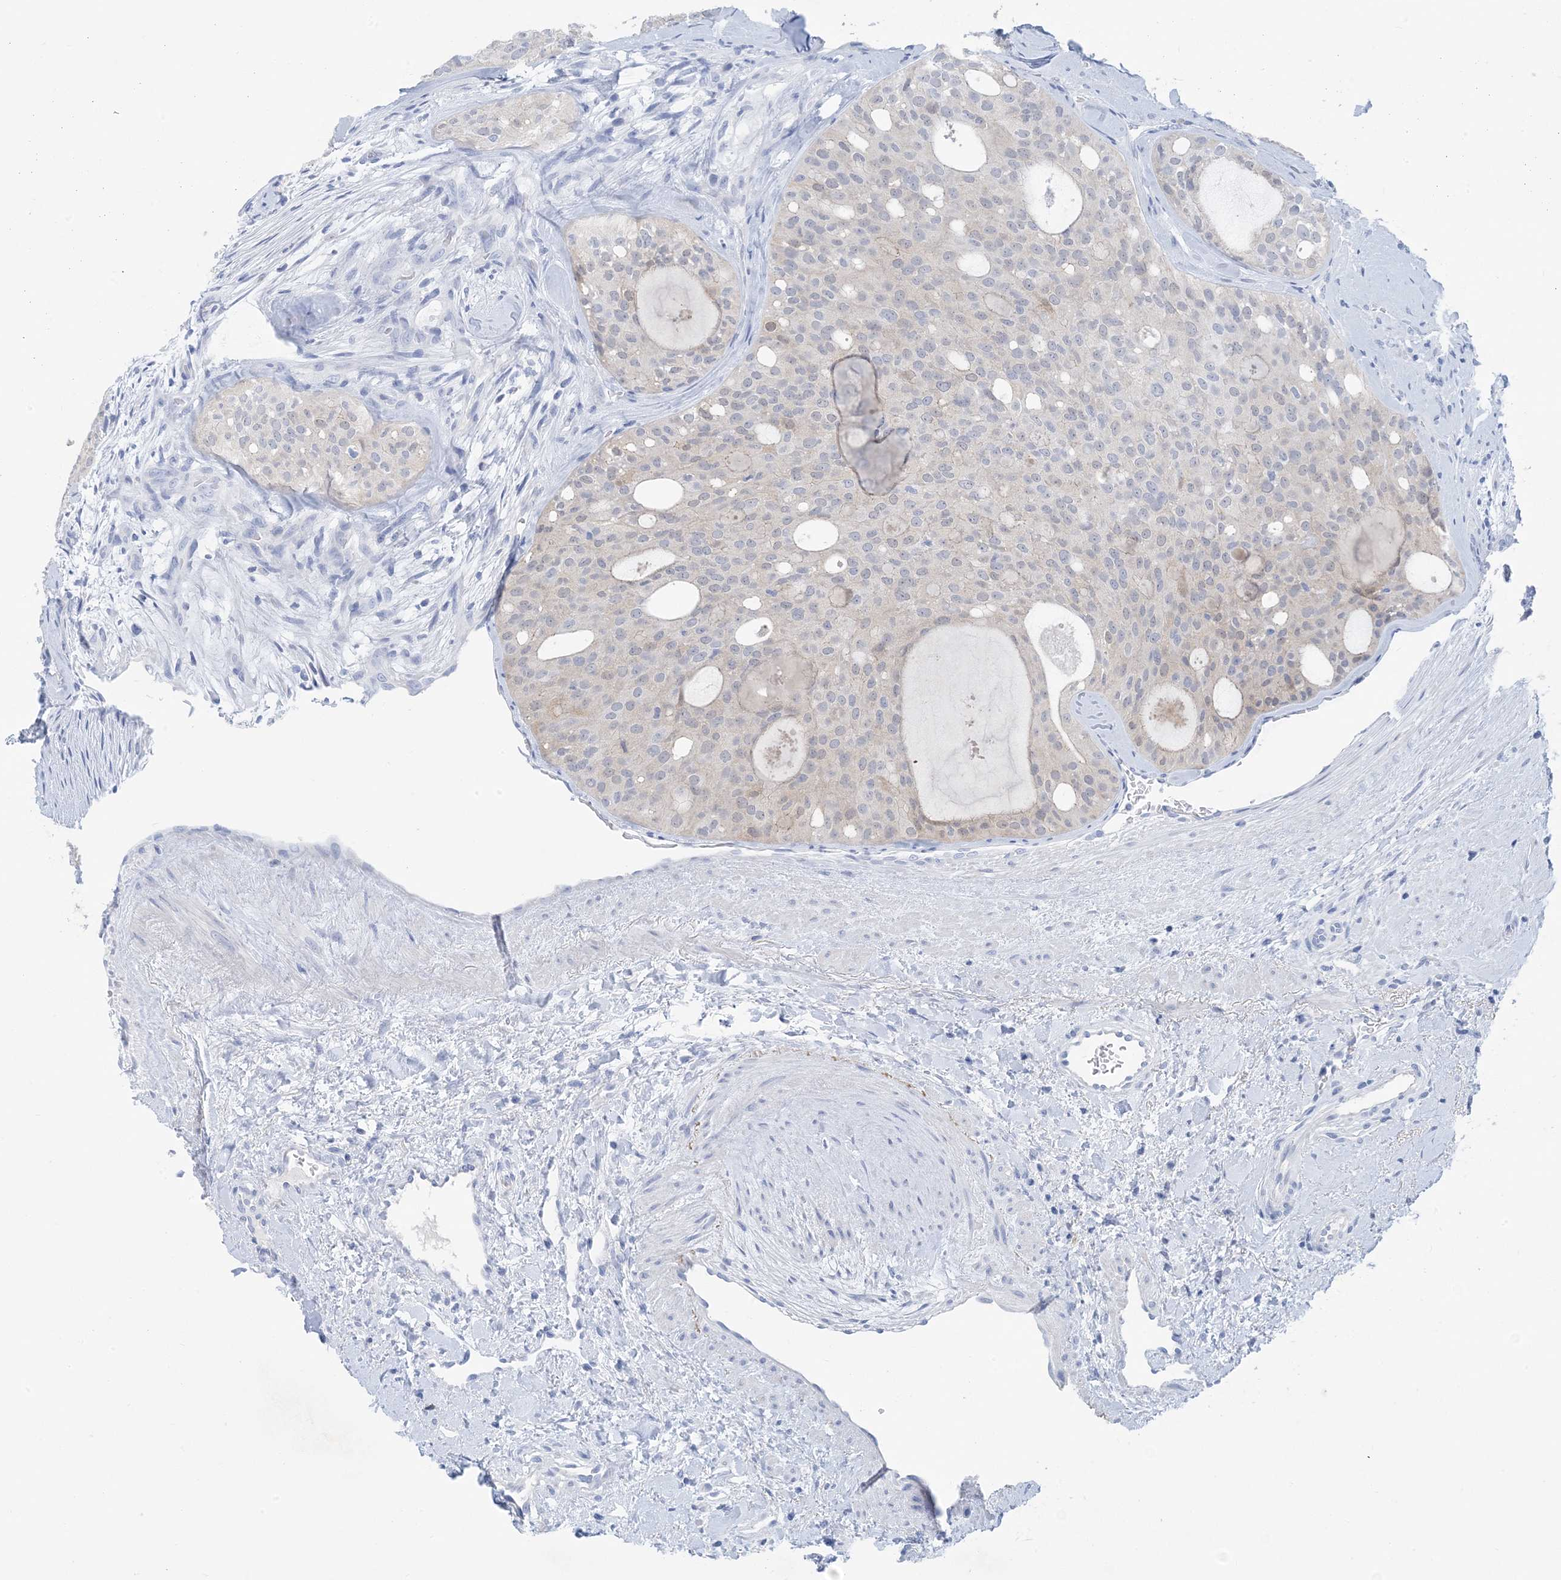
{"staining": {"intensity": "negative", "quantity": "none", "location": "none"}, "tissue": "thyroid cancer", "cell_type": "Tumor cells", "image_type": "cancer", "snomed": [{"axis": "morphology", "description": "Follicular adenoma carcinoma, NOS"}, {"axis": "topography", "description": "Thyroid gland"}], "caption": "Tumor cells are negative for protein expression in human follicular adenoma carcinoma (thyroid).", "gene": "SH3YL1", "patient": {"sex": "male", "age": 75}}